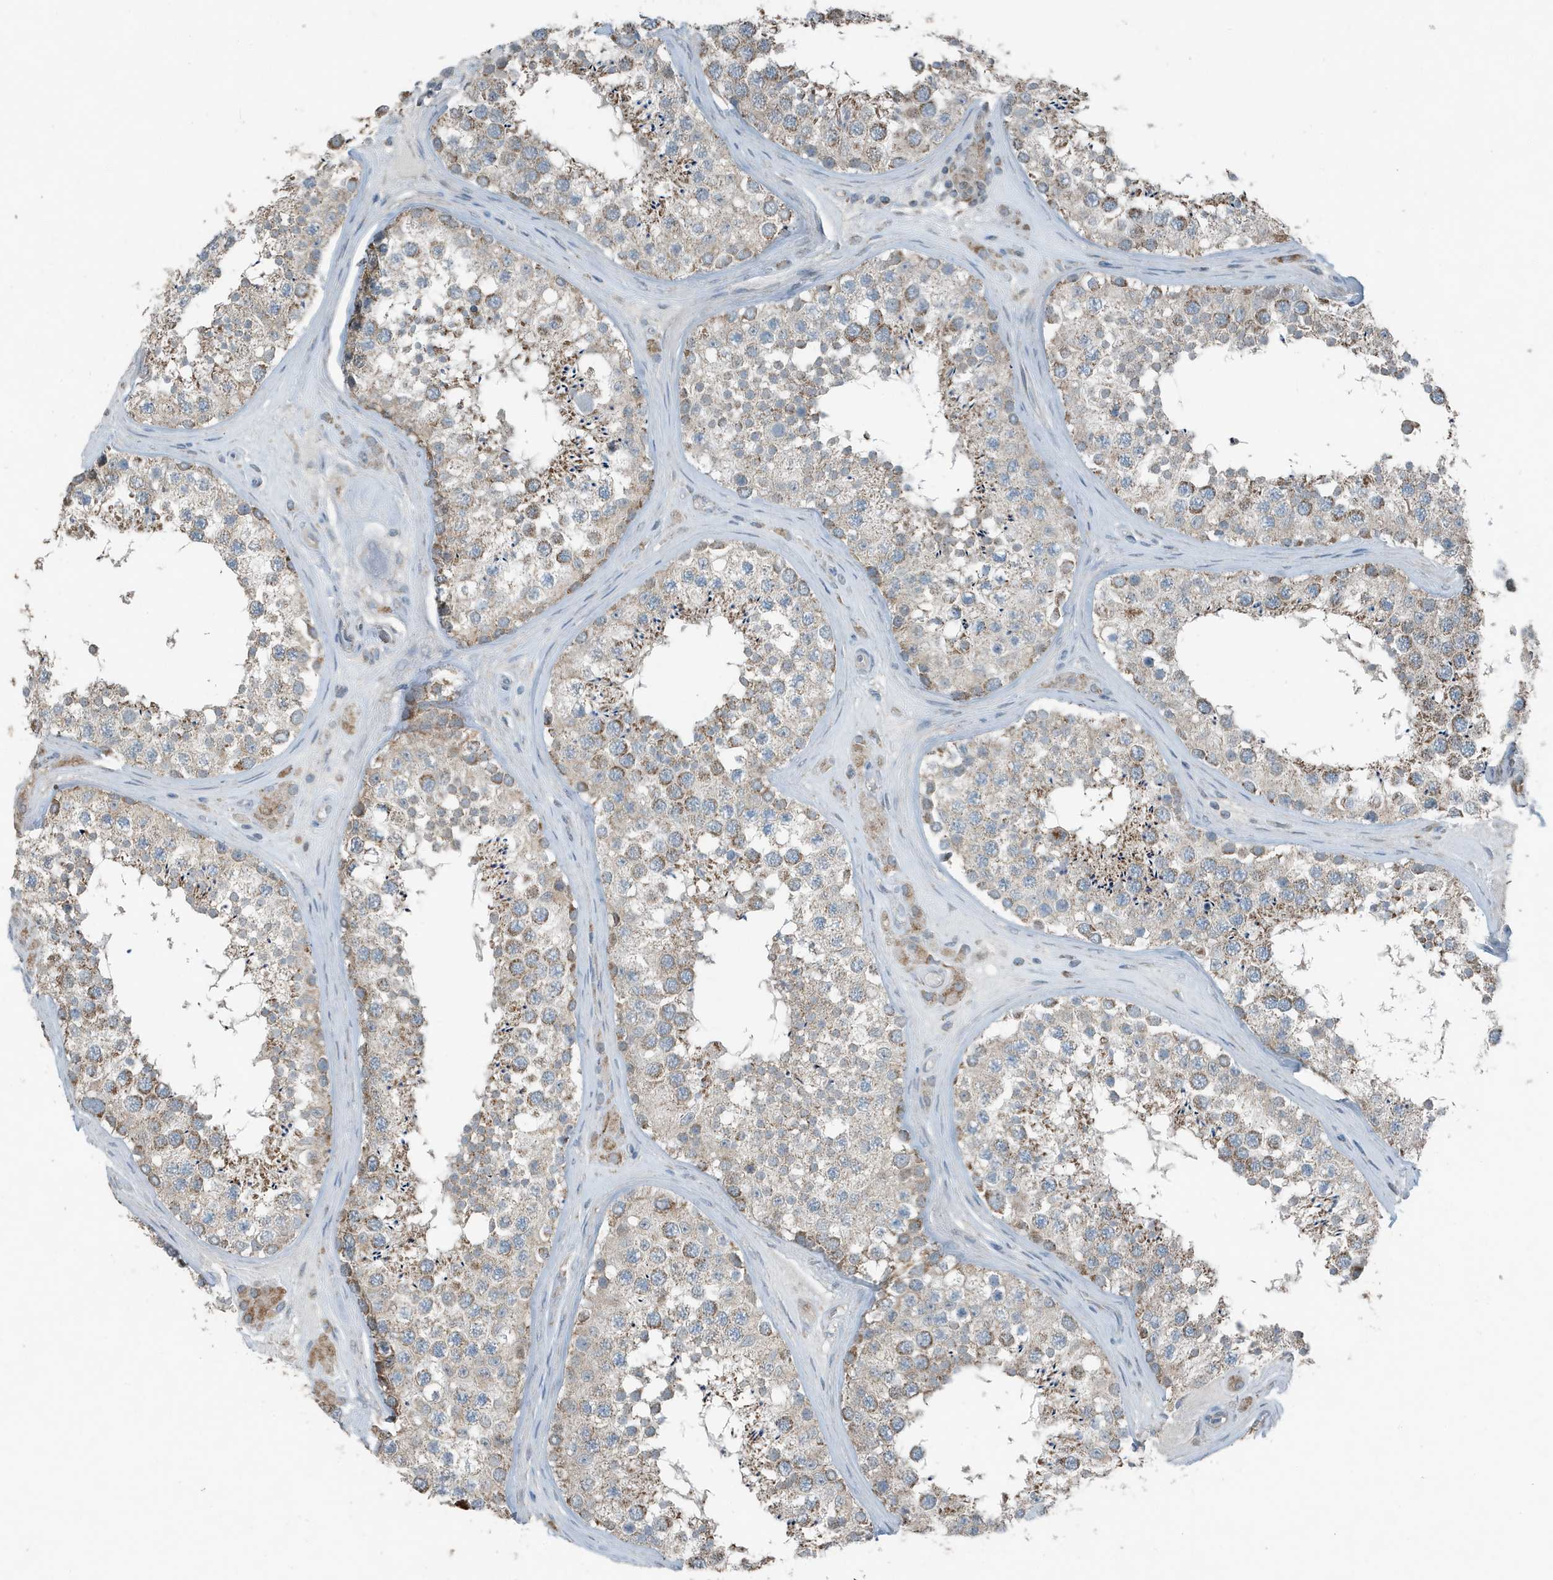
{"staining": {"intensity": "weak", "quantity": "25%-75%", "location": "cytoplasmic/membranous"}, "tissue": "testis", "cell_type": "Cells in seminiferous ducts", "image_type": "normal", "snomed": [{"axis": "morphology", "description": "Normal tissue, NOS"}, {"axis": "topography", "description": "Testis"}], "caption": "Immunohistochemical staining of unremarkable human testis exhibits low levels of weak cytoplasmic/membranous staining in approximately 25%-75% of cells in seminiferous ducts.", "gene": "MT", "patient": {"sex": "male", "age": 46}}